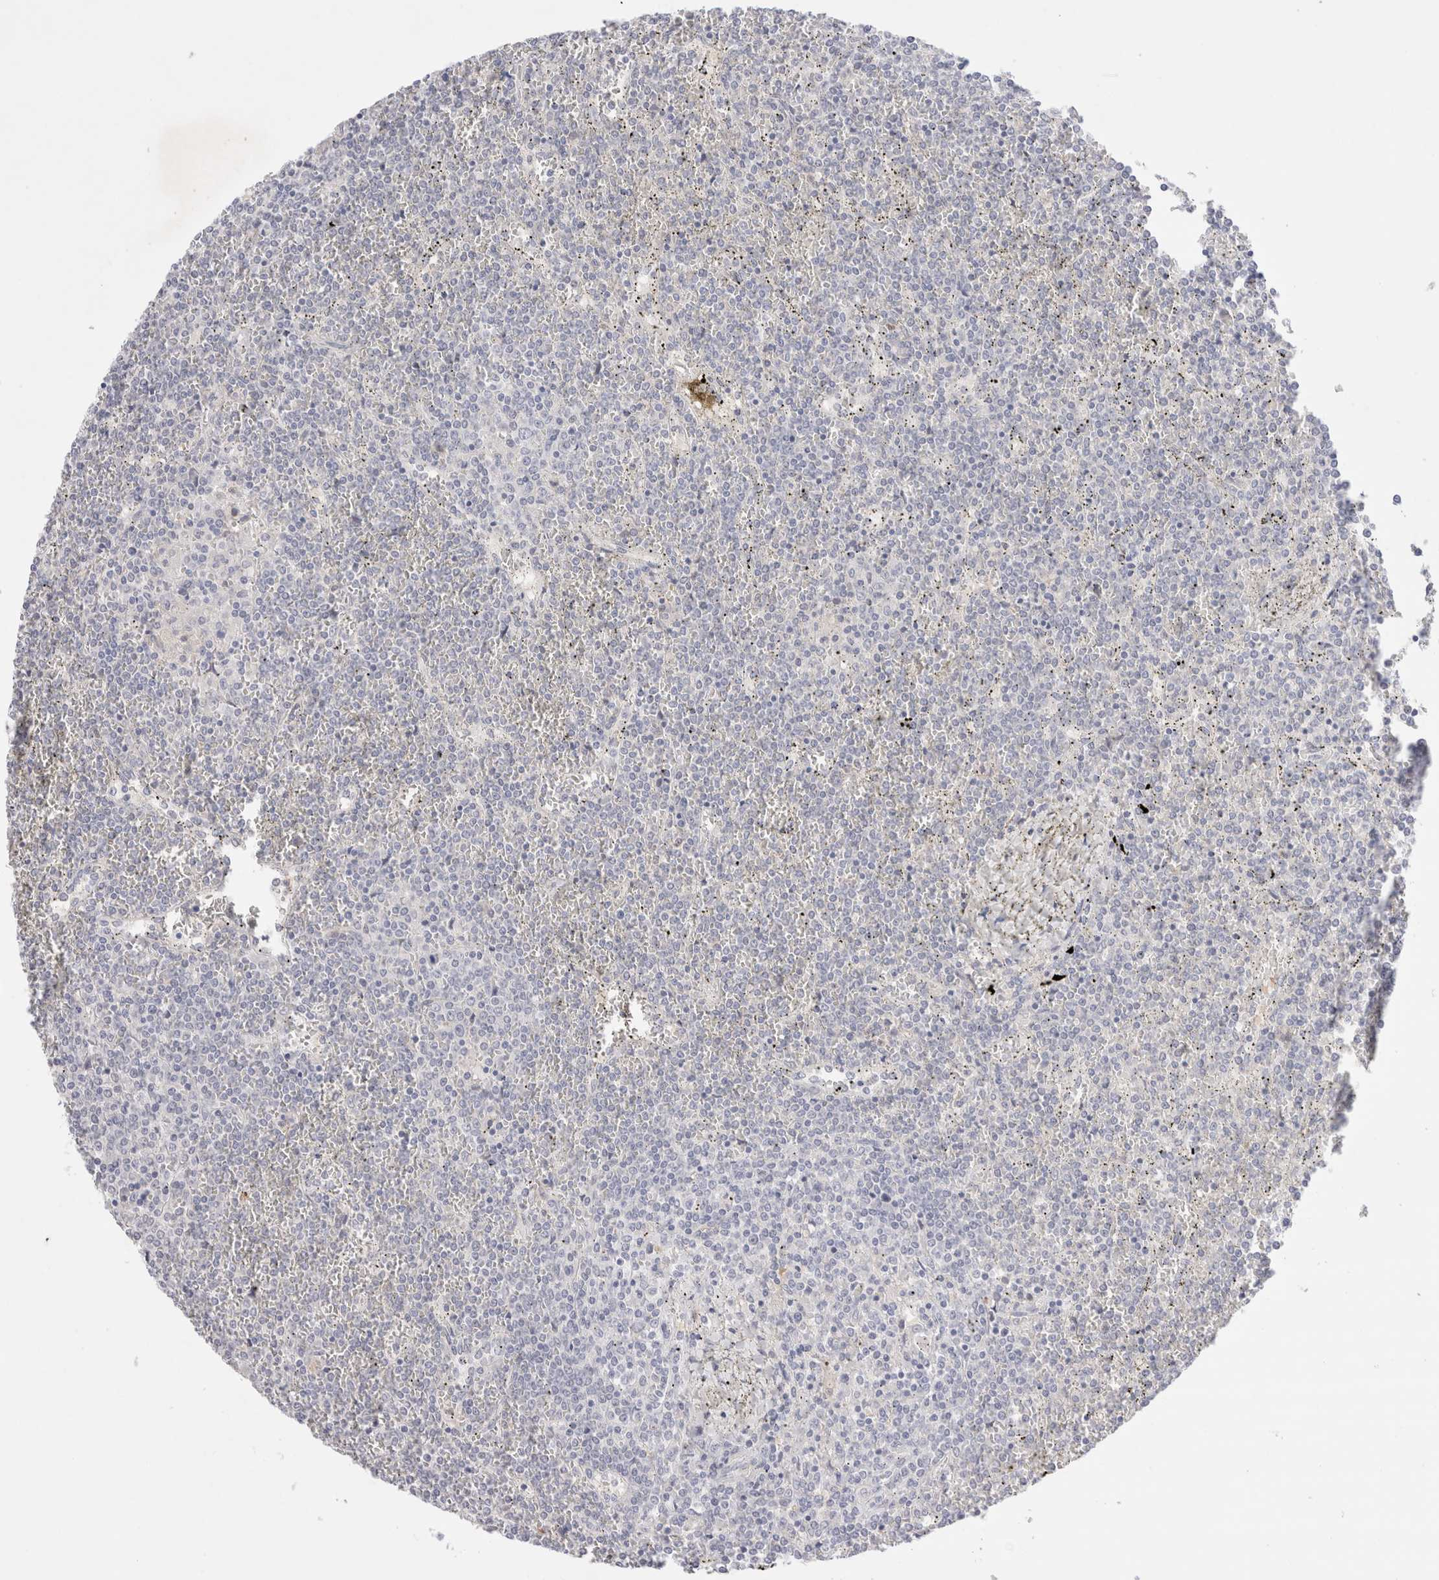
{"staining": {"intensity": "negative", "quantity": "none", "location": "none"}, "tissue": "lymphoma", "cell_type": "Tumor cells", "image_type": "cancer", "snomed": [{"axis": "morphology", "description": "Malignant lymphoma, non-Hodgkin's type, Low grade"}, {"axis": "topography", "description": "Spleen"}], "caption": "Tumor cells are negative for protein expression in human lymphoma.", "gene": "SPATA20", "patient": {"sex": "female", "age": 19}}